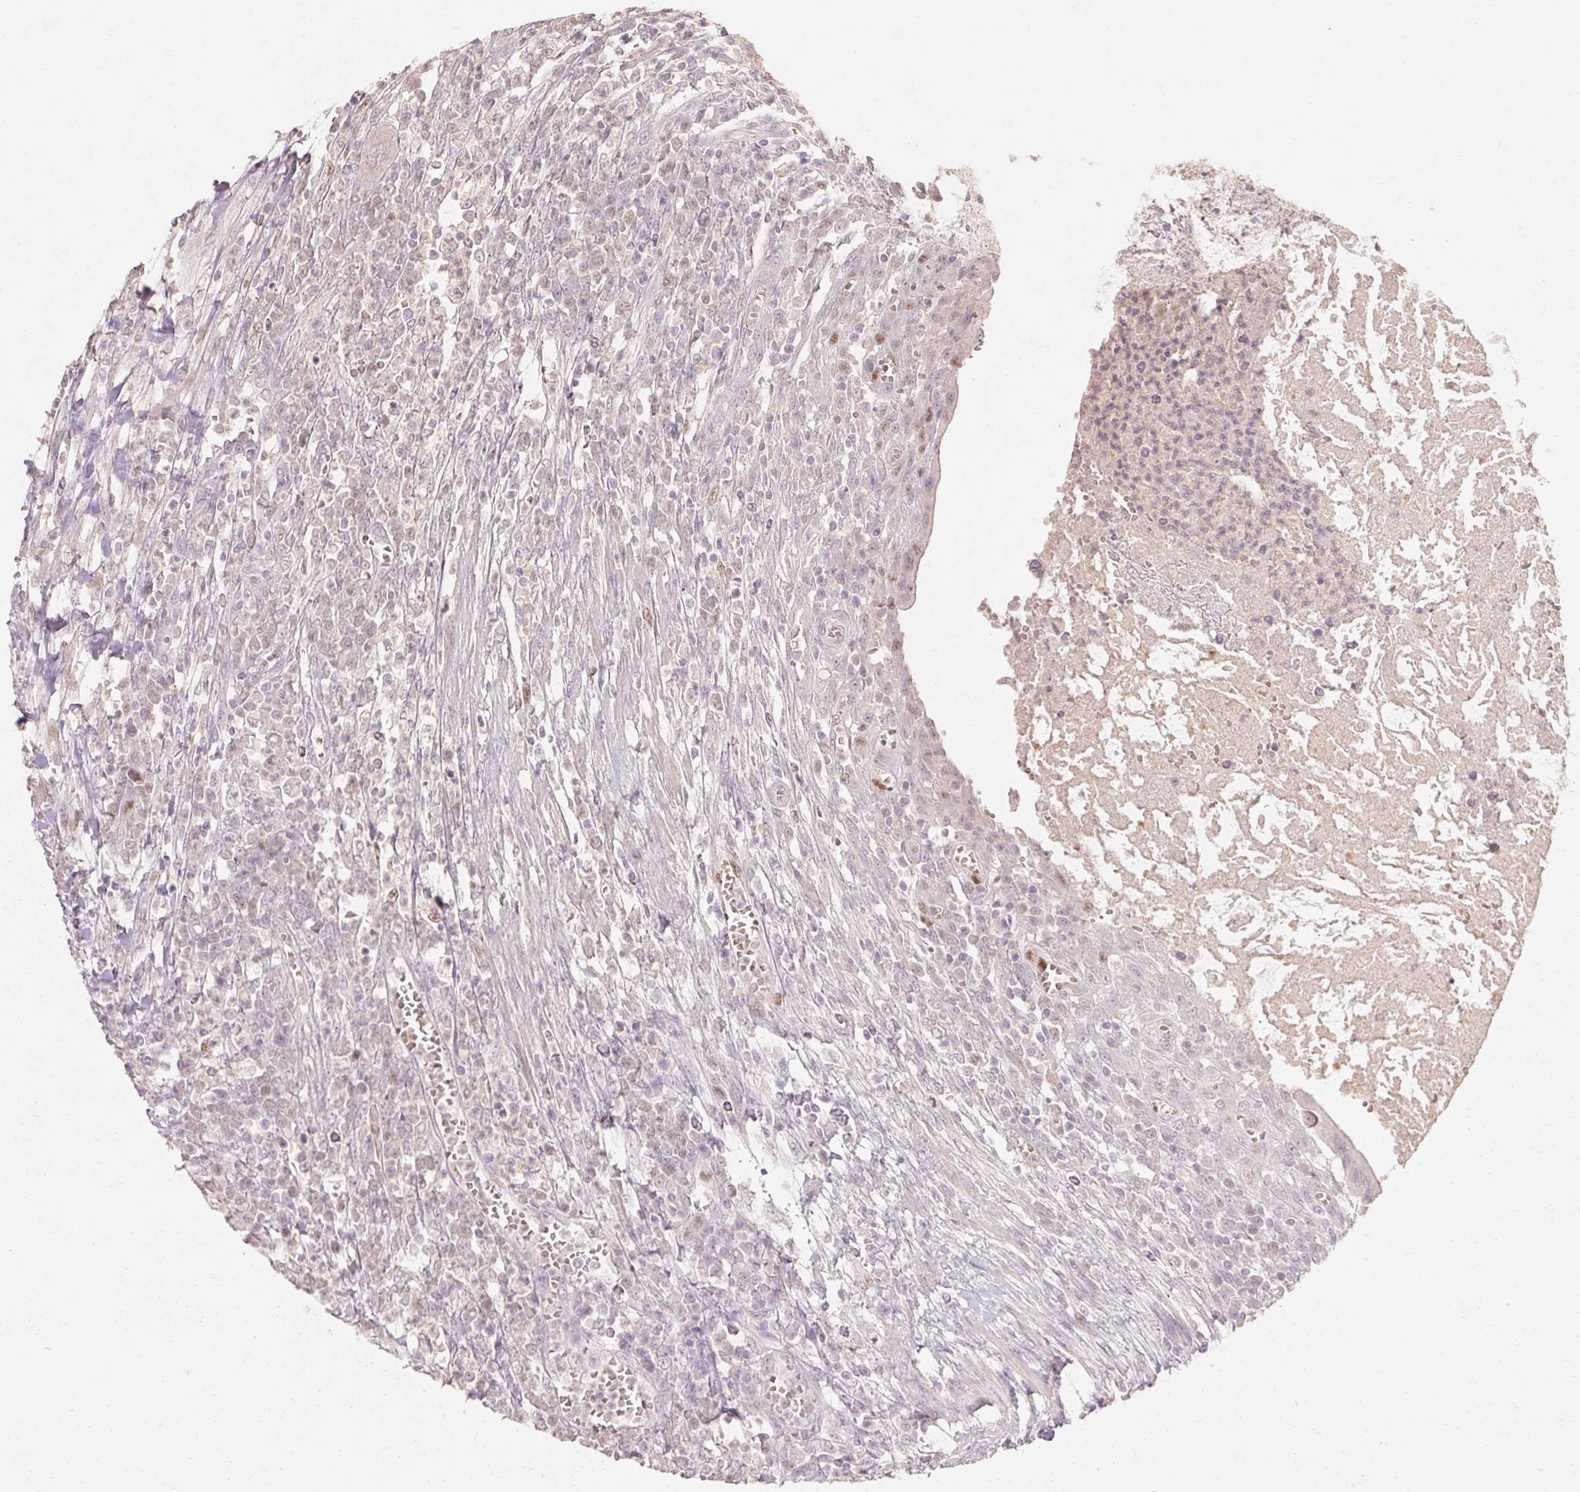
{"staining": {"intensity": "weak", "quantity": "<25%", "location": "nuclear"}, "tissue": "colorectal cancer", "cell_type": "Tumor cells", "image_type": "cancer", "snomed": [{"axis": "morphology", "description": "Adenocarcinoma, NOS"}, {"axis": "topography", "description": "Colon"}], "caption": "Tumor cells show no significant positivity in adenocarcinoma (colorectal).", "gene": "SKP2", "patient": {"sex": "male", "age": 65}}